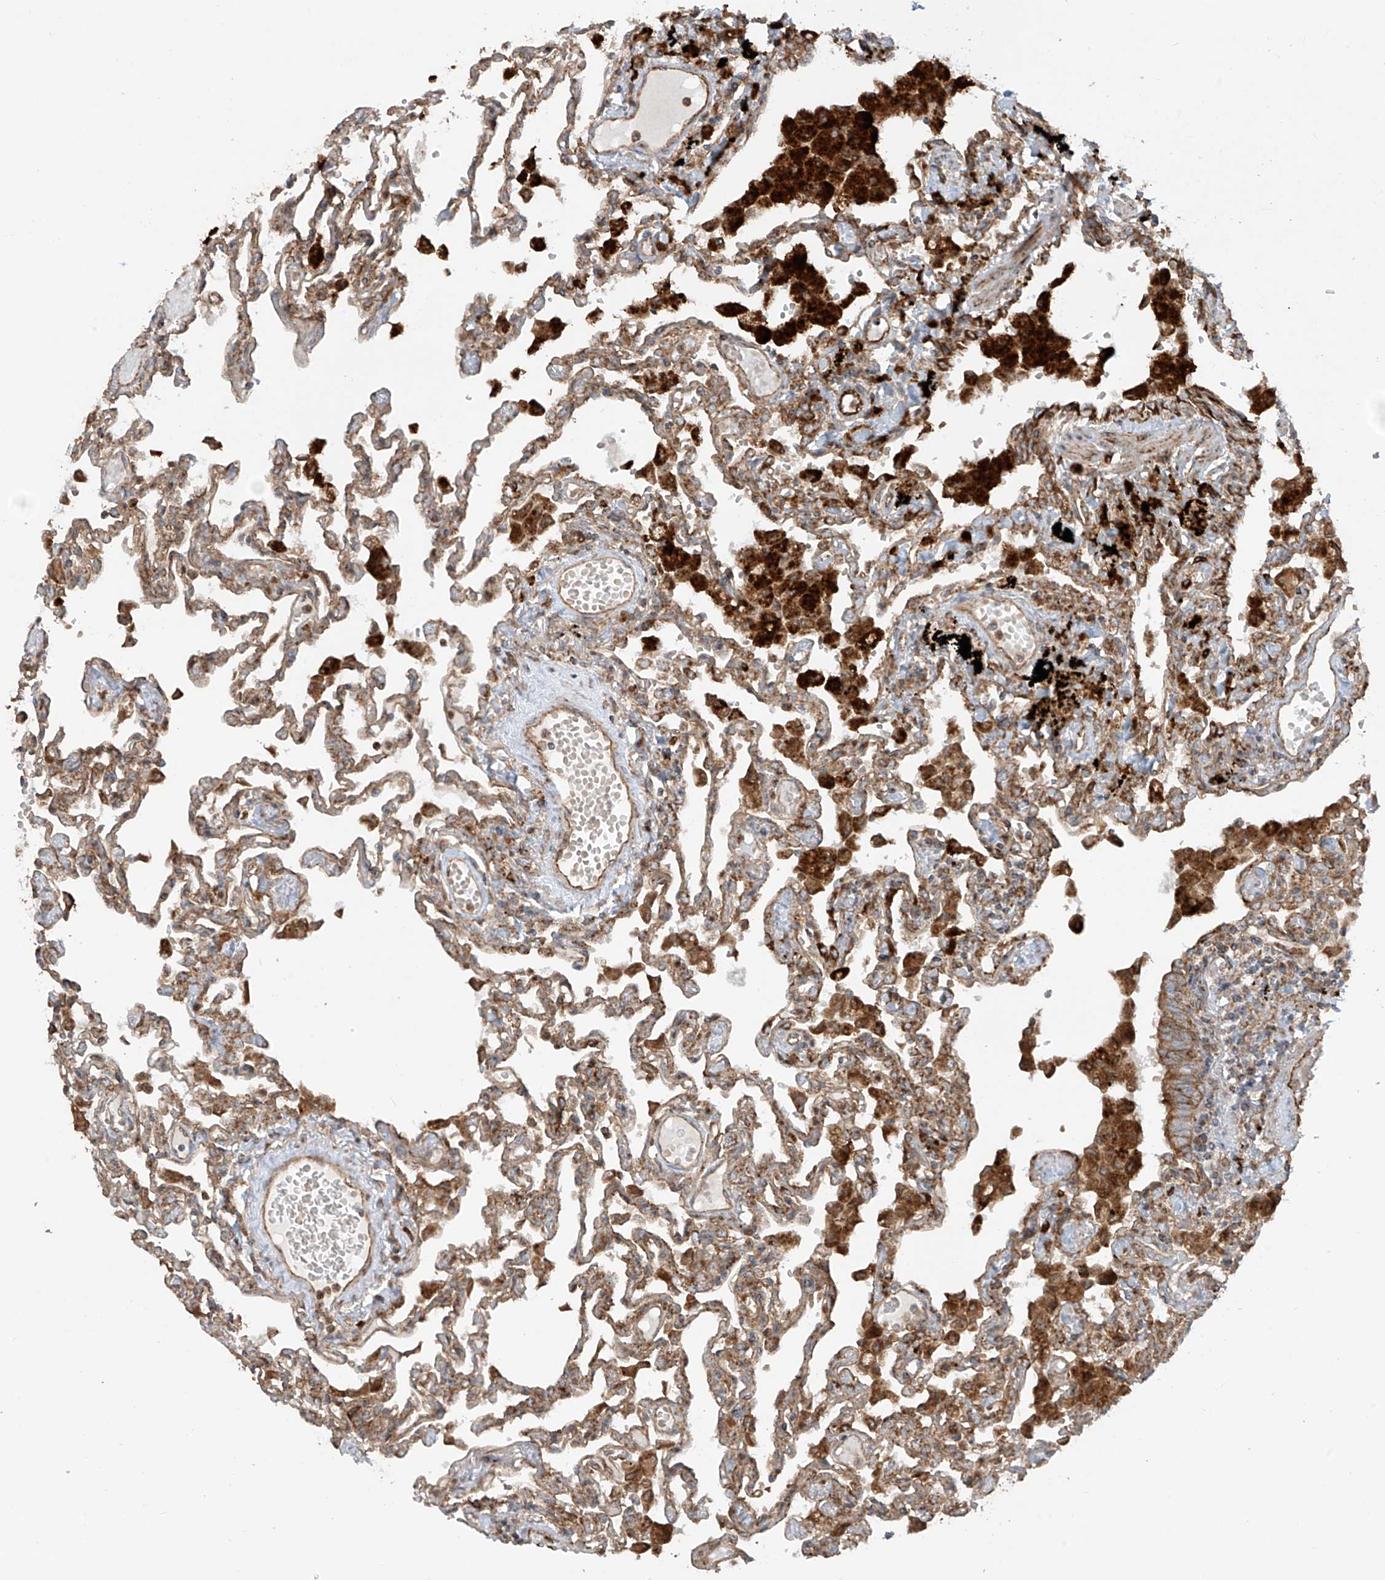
{"staining": {"intensity": "moderate", "quantity": ">75%", "location": "cytoplasmic/membranous"}, "tissue": "lung", "cell_type": "Alveolar cells", "image_type": "normal", "snomed": [{"axis": "morphology", "description": "Normal tissue, NOS"}, {"axis": "topography", "description": "Bronchus"}, {"axis": "topography", "description": "Lung"}], "caption": "Moderate cytoplasmic/membranous expression is present in about >75% of alveolar cells in benign lung. The protein is stained brown, and the nuclei are stained in blue (DAB IHC with brightfield microscopy, high magnification).", "gene": "EIF5B", "patient": {"sex": "female", "age": 49}}